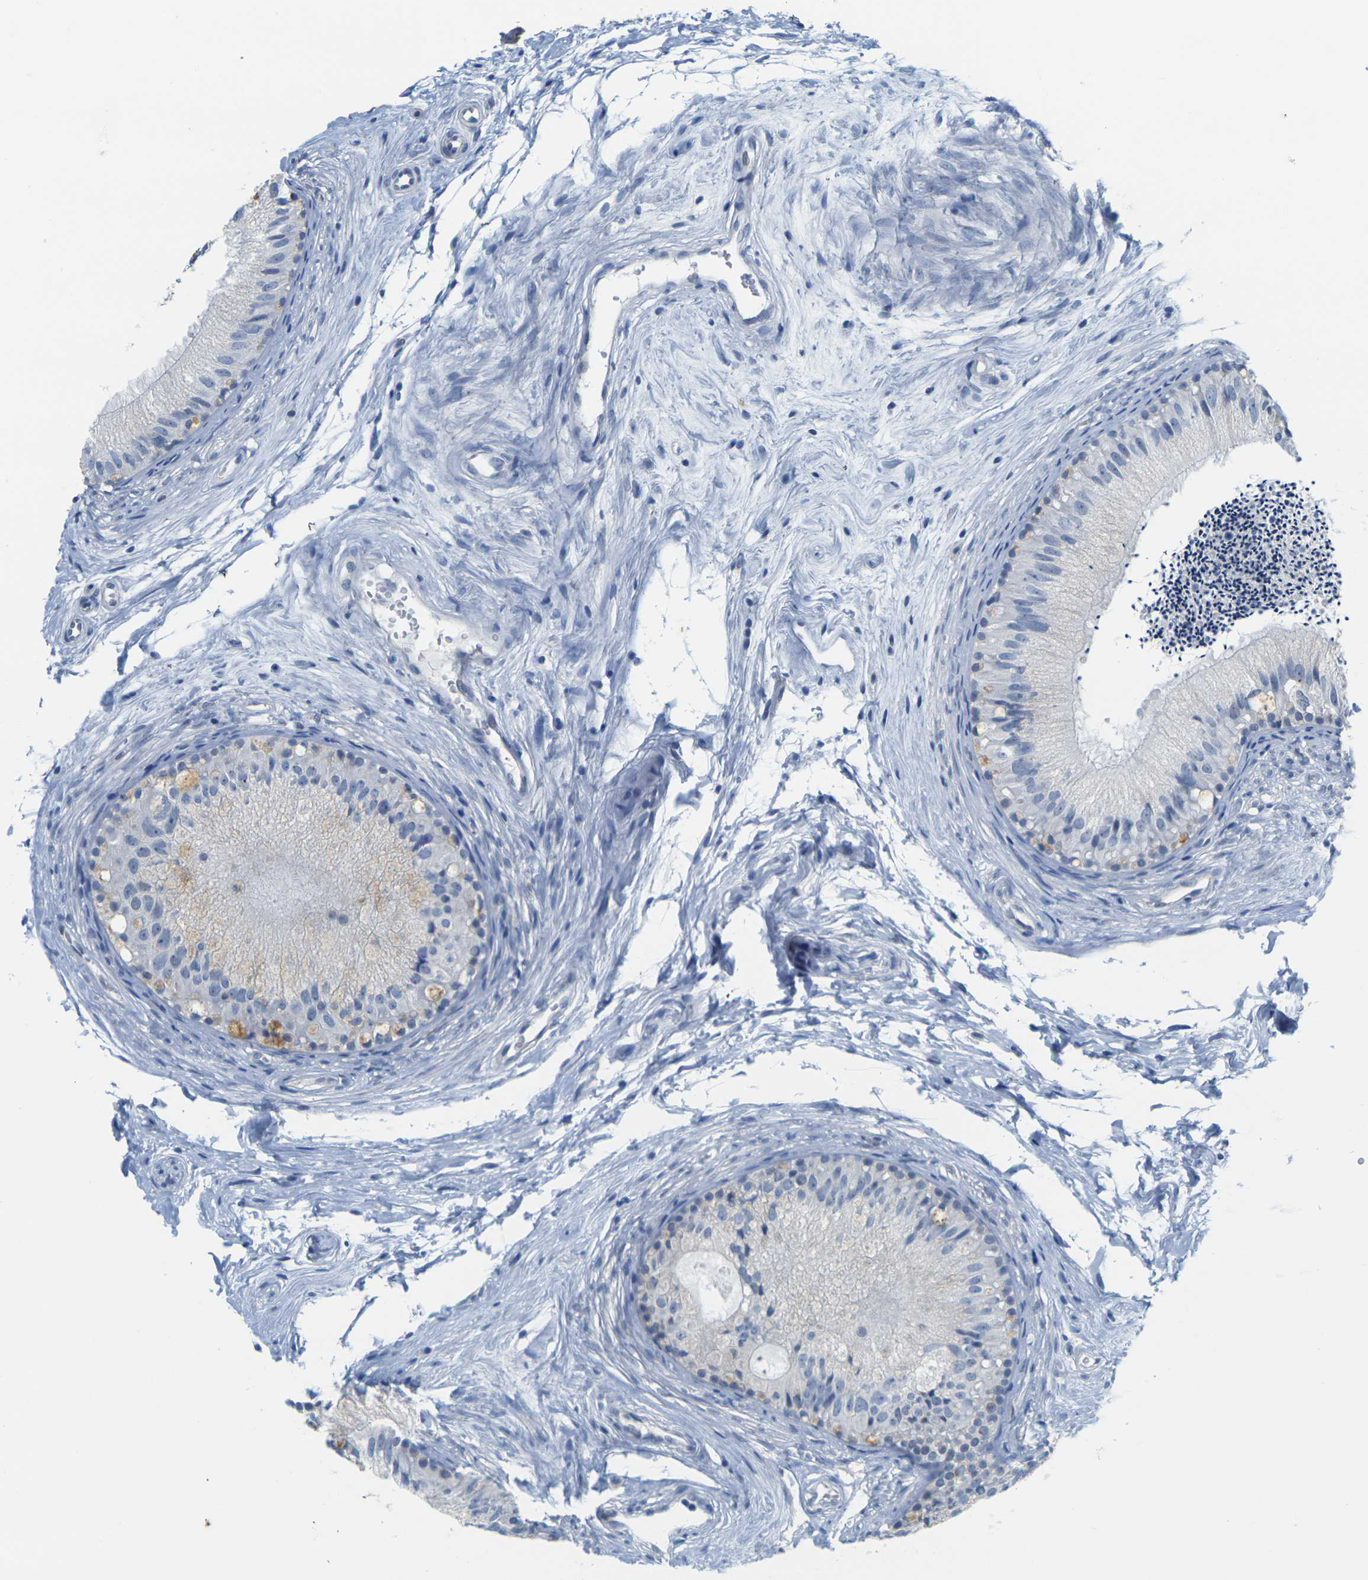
{"staining": {"intensity": "moderate", "quantity": "<25%", "location": "cytoplasmic/membranous,nuclear"}, "tissue": "epididymis", "cell_type": "Glandular cells", "image_type": "normal", "snomed": [{"axis": "morphology", "description": "Normal tissue, NOS"}, {"axis": "topography", "description": "Epididymis"}], "caption": "This is a histology image of immunohistochemistry (IHC) staining of benign epididymis, which shows moderate expression in the cytoplasmic/membranous,nuclear of glandular cells.", "gene": "CDK2", "patient": {"sex": "male", "age": 56}}